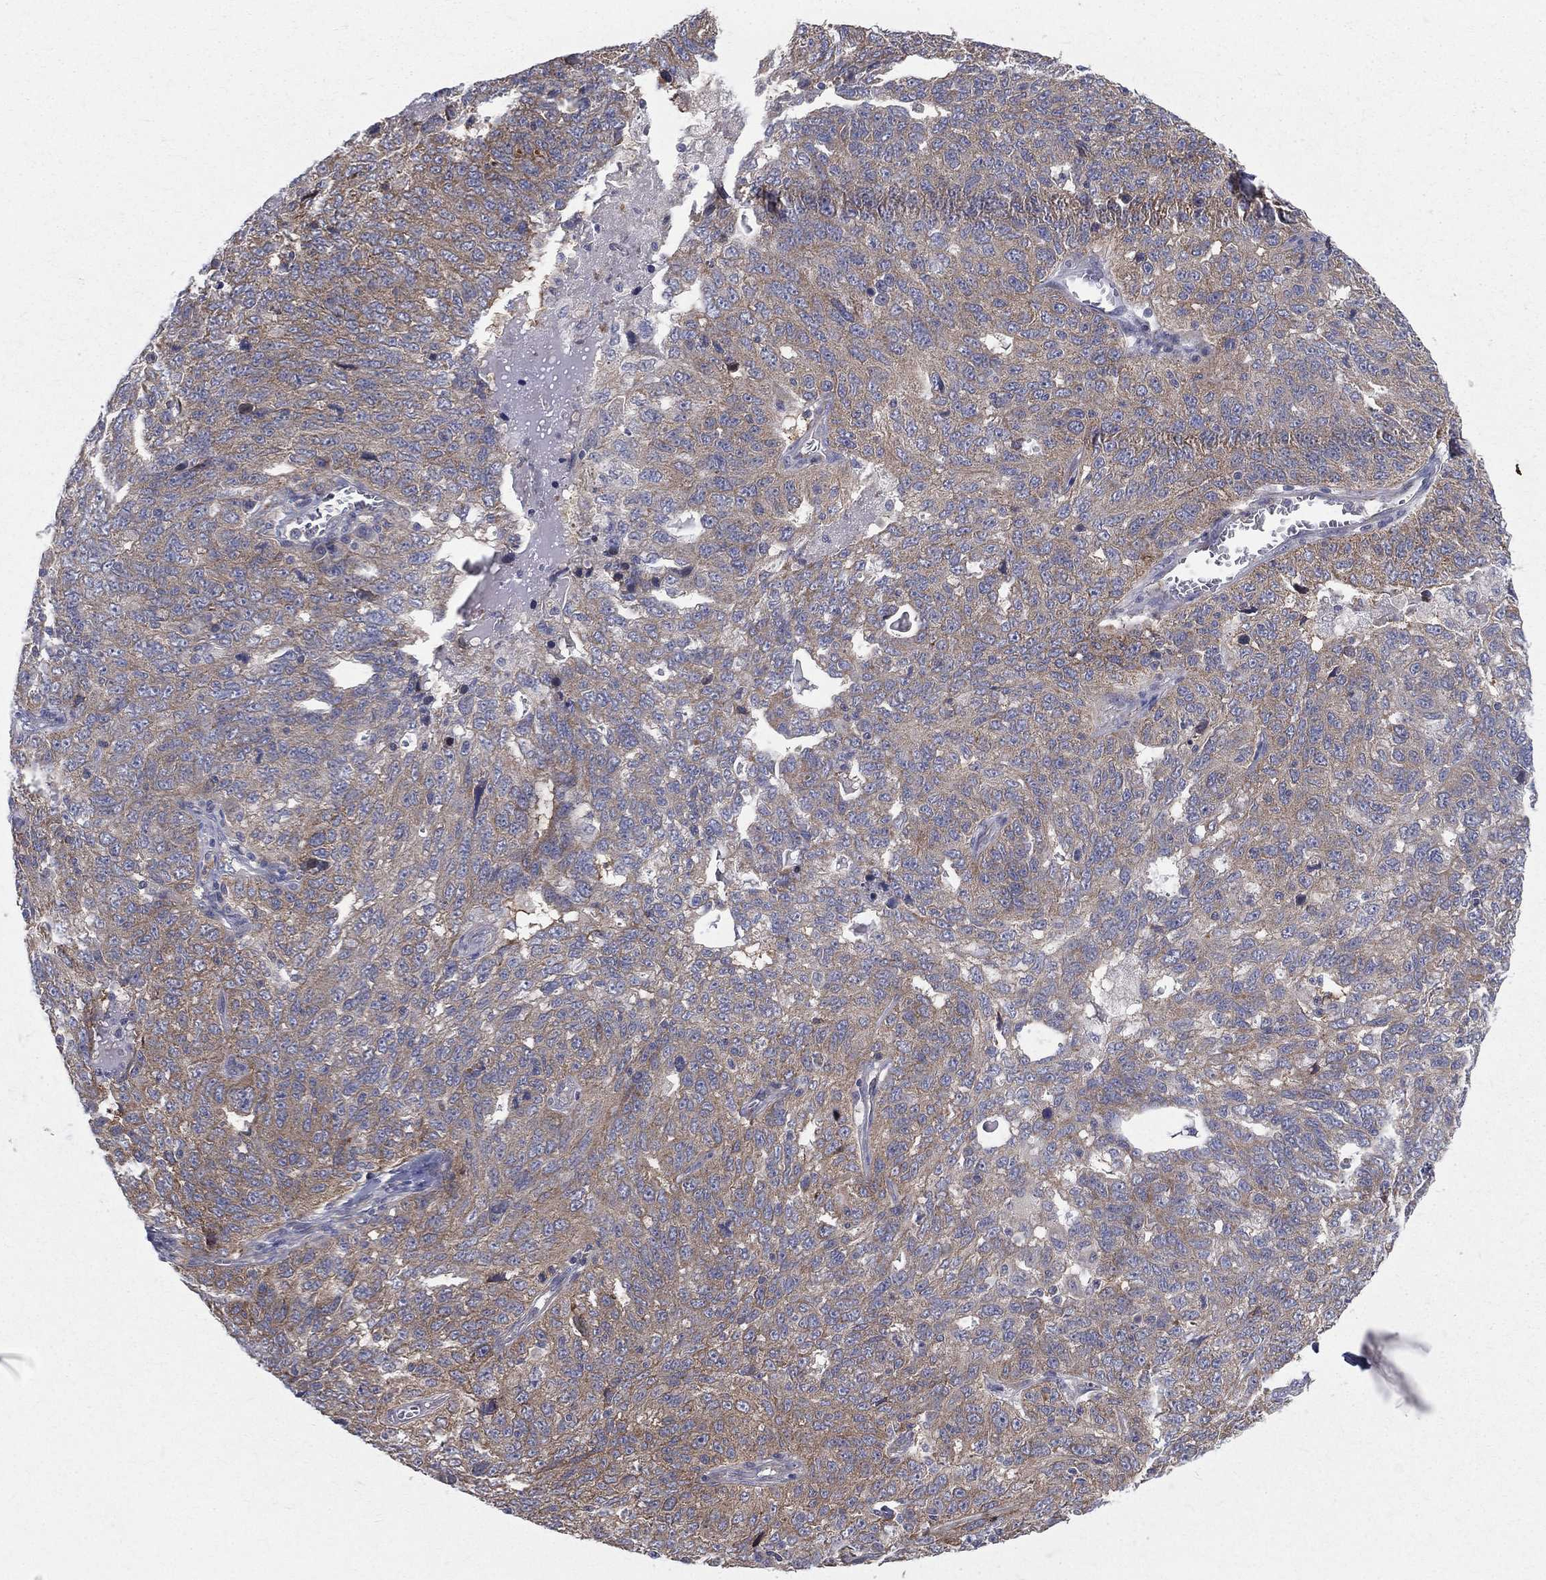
{"staining": {"intensity": "moderate", "quantity": "25%-75%", "location": "cytoplasmic/membranous"}, "tissue": "ovarian cancer", "cell_type": "Tumor cells", "image_type": "cancer", "snomed": [{"axis": "morphology", "description": "Cystadenocarcinoma, serous, NOS"}, {"axis": "topography", "description": "Ovary"}], "caption": "Immunohistochemistry (IHC) (DAB (3,3'-diaminobenzidine)) staining of human ovarian serous cystadenocarcinoma reveals moderate cytoplasmic/membranous protein positivity in approximately 25%-75% of tumor cells. The staining was performed using DAB, with brown indicating positive protein expression. Nuclei are stained blue with hematoxylin.", "gene": "POMZP3", "patient": {"sex": "female", "age": 71}}